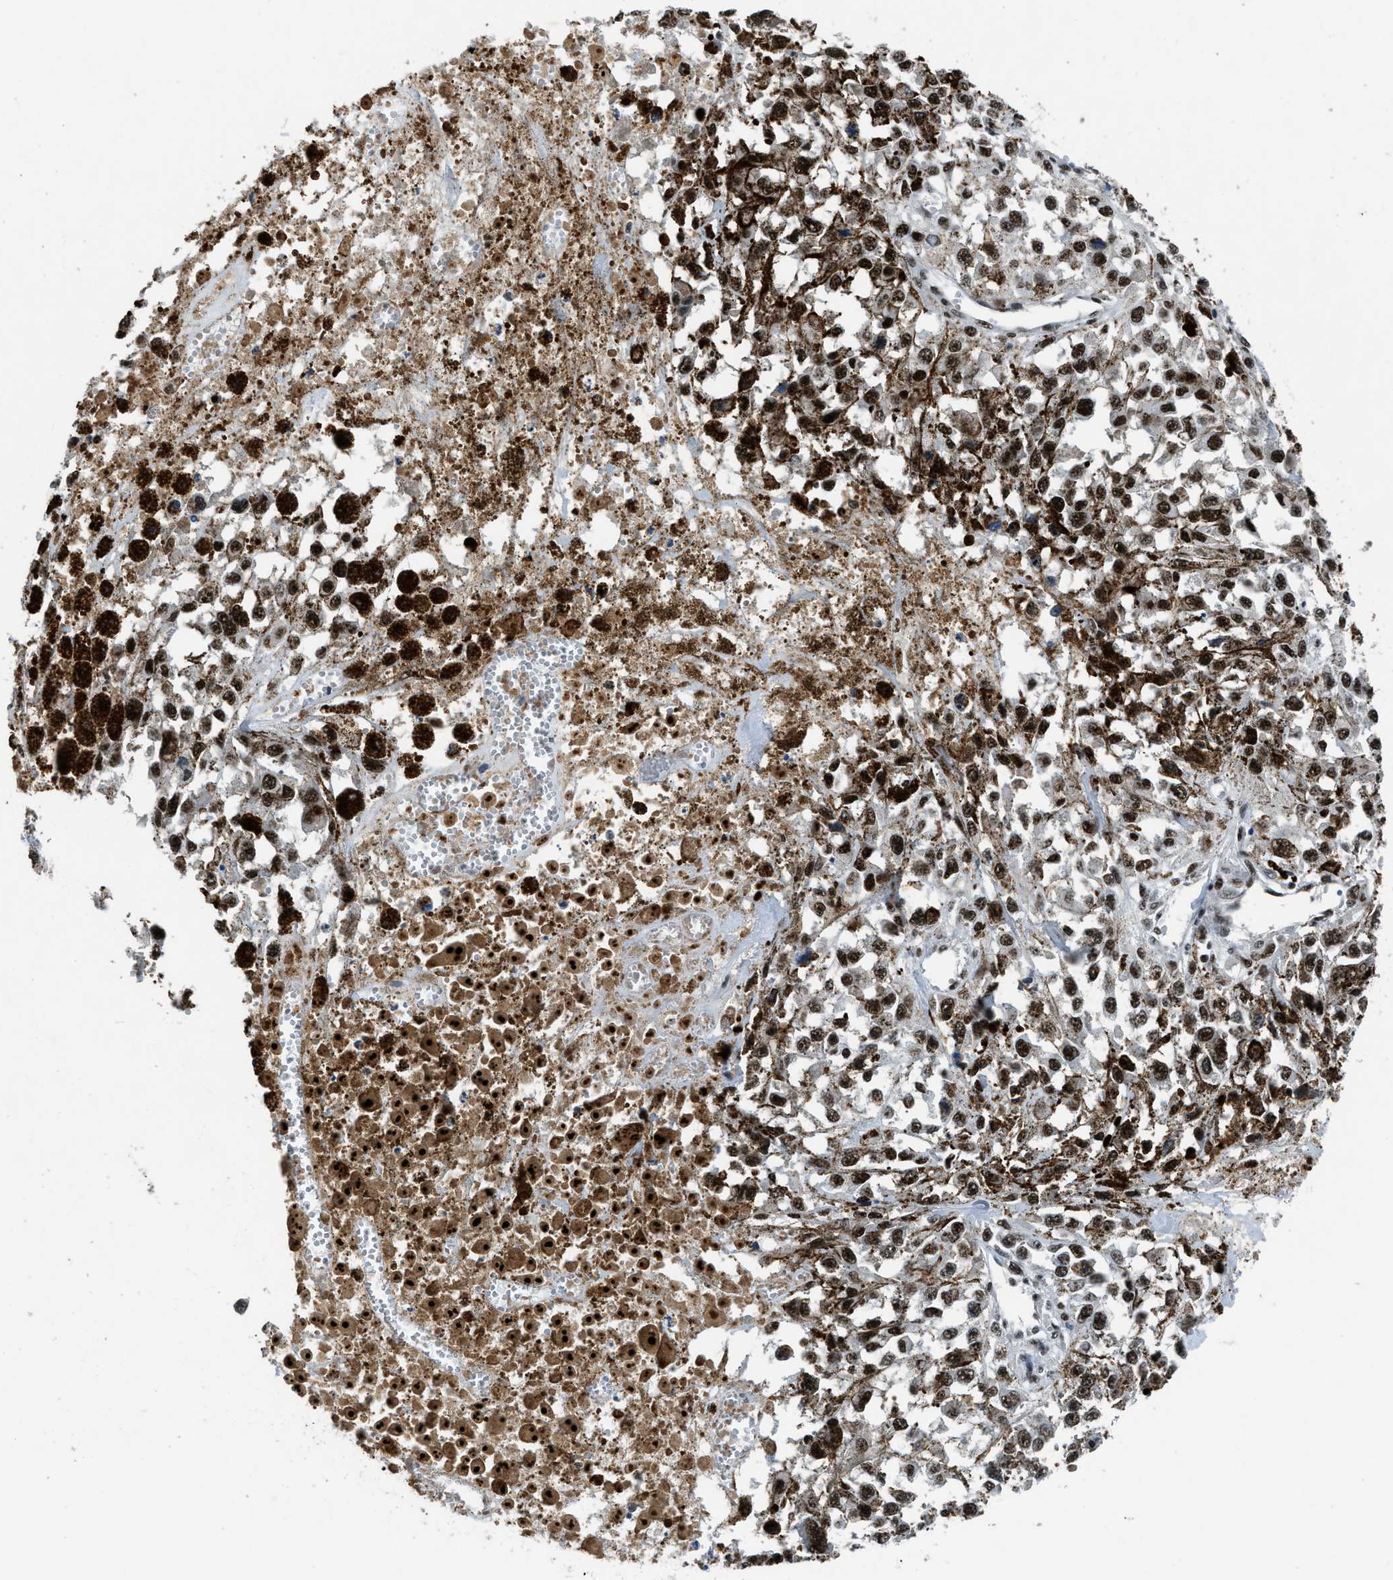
{"staining": {"intensity": "strong", "quantity": ">75%", "location": "nuclear"}, "tissue": "melanoma", "cell_type": "Tumor cells", "image_type": "cancer", "snomed": [{"axis": "morphology", "description": "Malignant melanoma, Metastatic site"}, {"axis": "topography", "description": "Lymph node"}], "caption": "Brown immunohistochemical staining in human melanoma shows strong nuclear staining in about >75% of tumor cells.", "gene": "SLC15A4", "patient": {"sex": "male", "age": 59}}